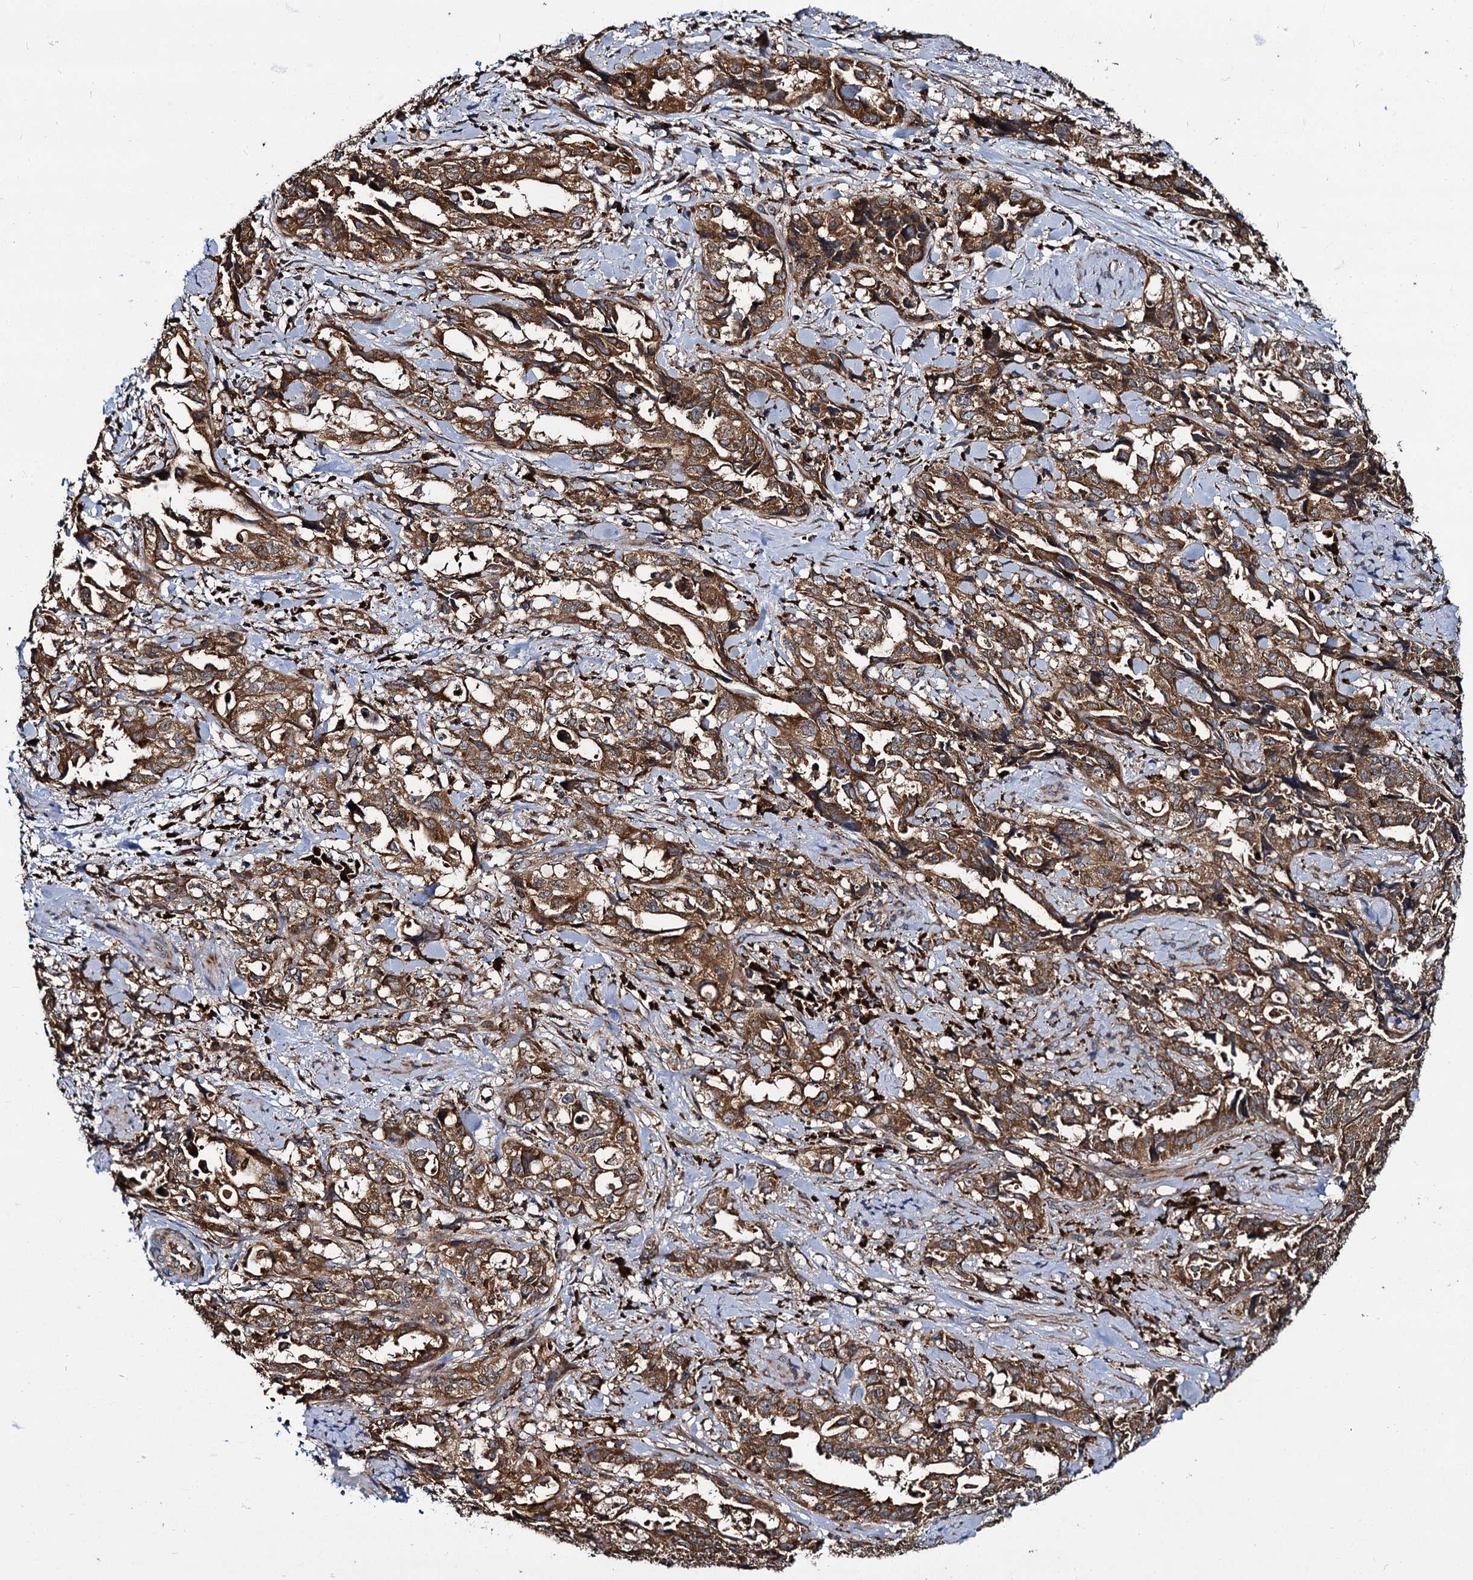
{"staining": {"intensity": "moderate", "quantity": ">75%", "location": "cytoplasmic/membranous"}, "tissue": "endometrial cancer", "cell_type": "Tumor cells", "image_type": "cancer", "snomed": [{"axis": "morphology", "description": "Adenocarcinoma, NOS"}, {"axis": "topography", "description": "Endometrium"}], "caption": "Adenocarcinoma (endometrial) stained with a protein marker shows moderate staining in tumor cells.", "gene": "UFM1", "patient": {"sex": "female", "age": 65}}